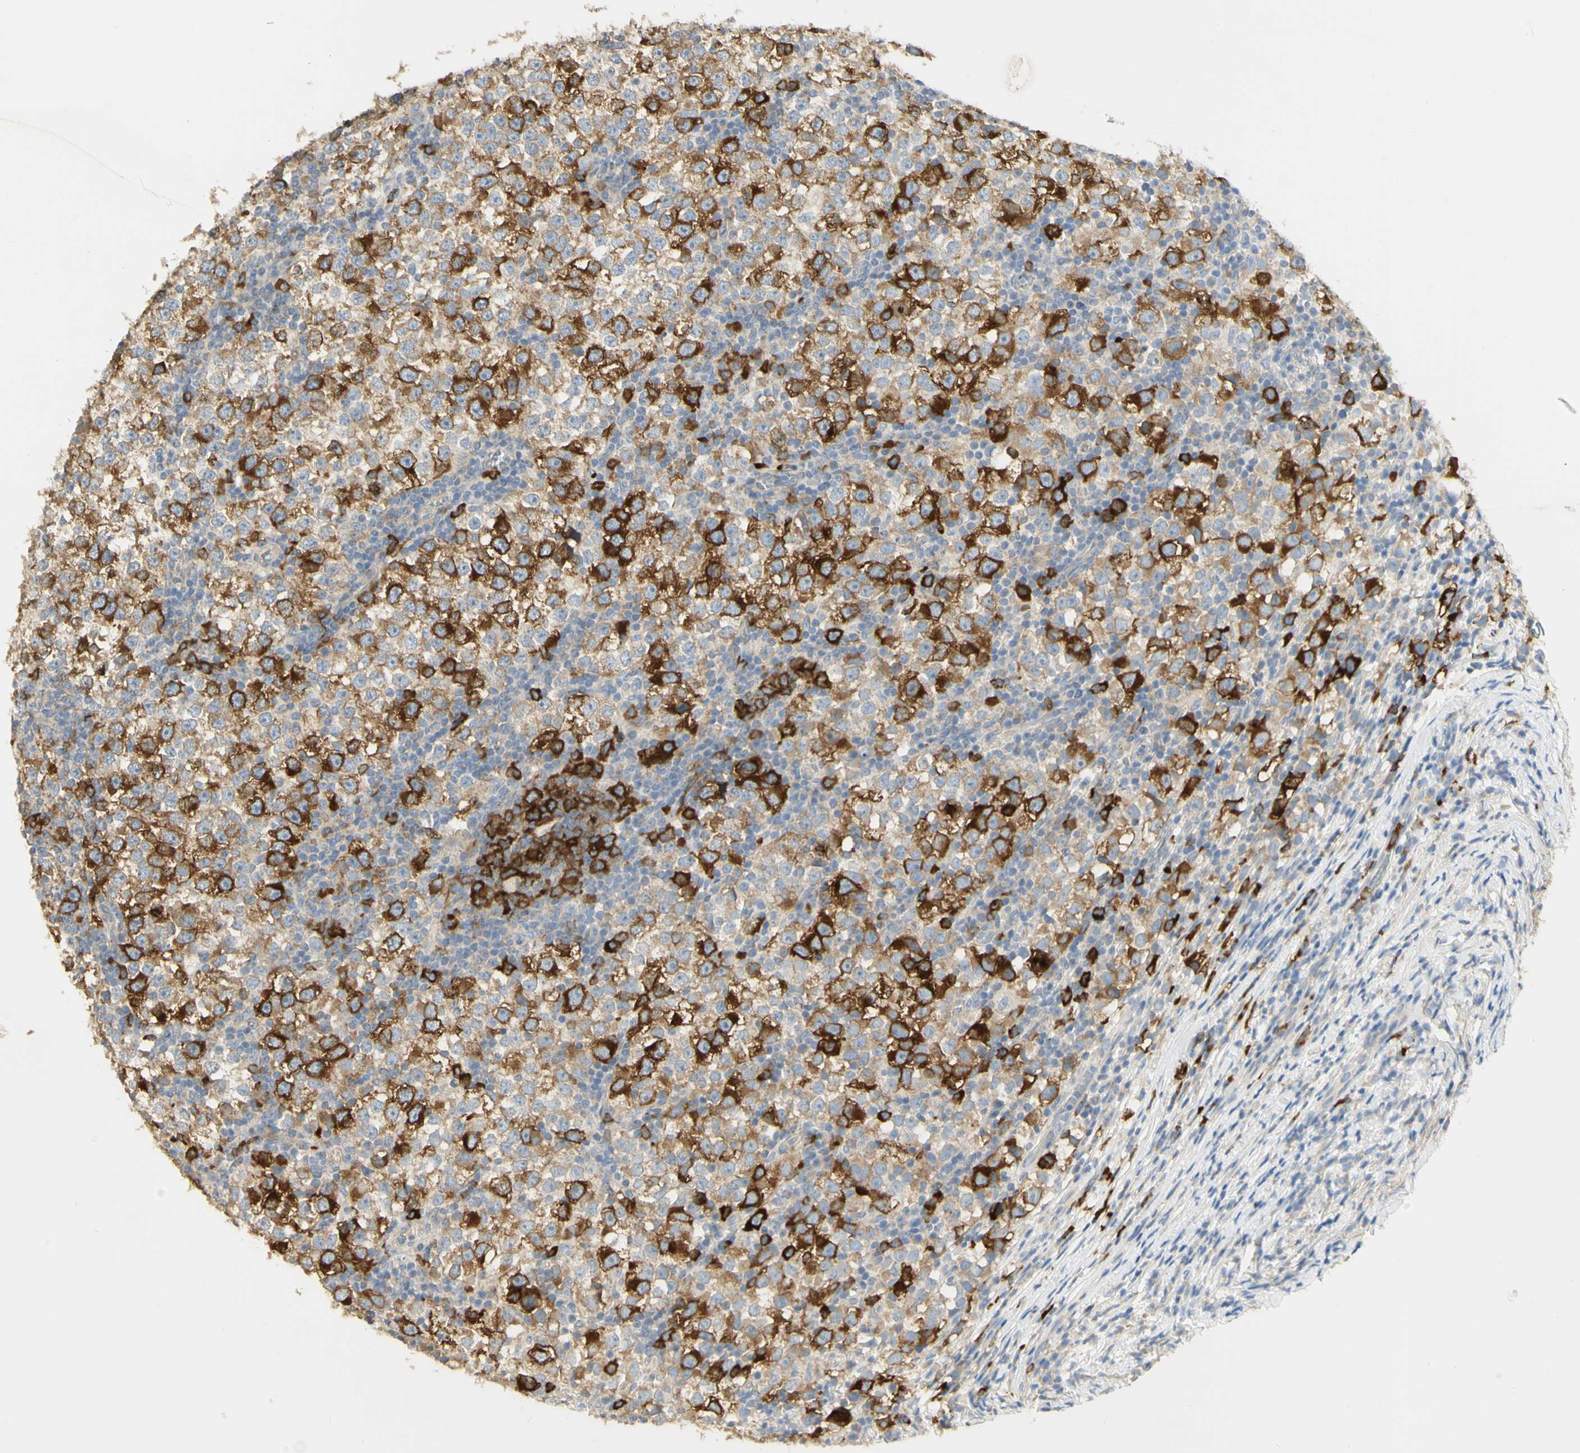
{"staining": {"intensity": "strong", "quantity": ">75%", "location": "cytoplasmic/membranous"}, "tissue": "testis cancer", "cell_type": "Tumor cells", "image_type": "cancer", "snomed": [{"axis": "morphology", "description": "Seminoma, NOS"}, {"axis": "topography", "description": "Testis"}], "caption": "A brown stain shows strong cytoplasmic/membranous positivity of a protein in human testis cancer tumor cells.", "gene": "KIF11", "patient": {"sex": "male", "age": 65}}